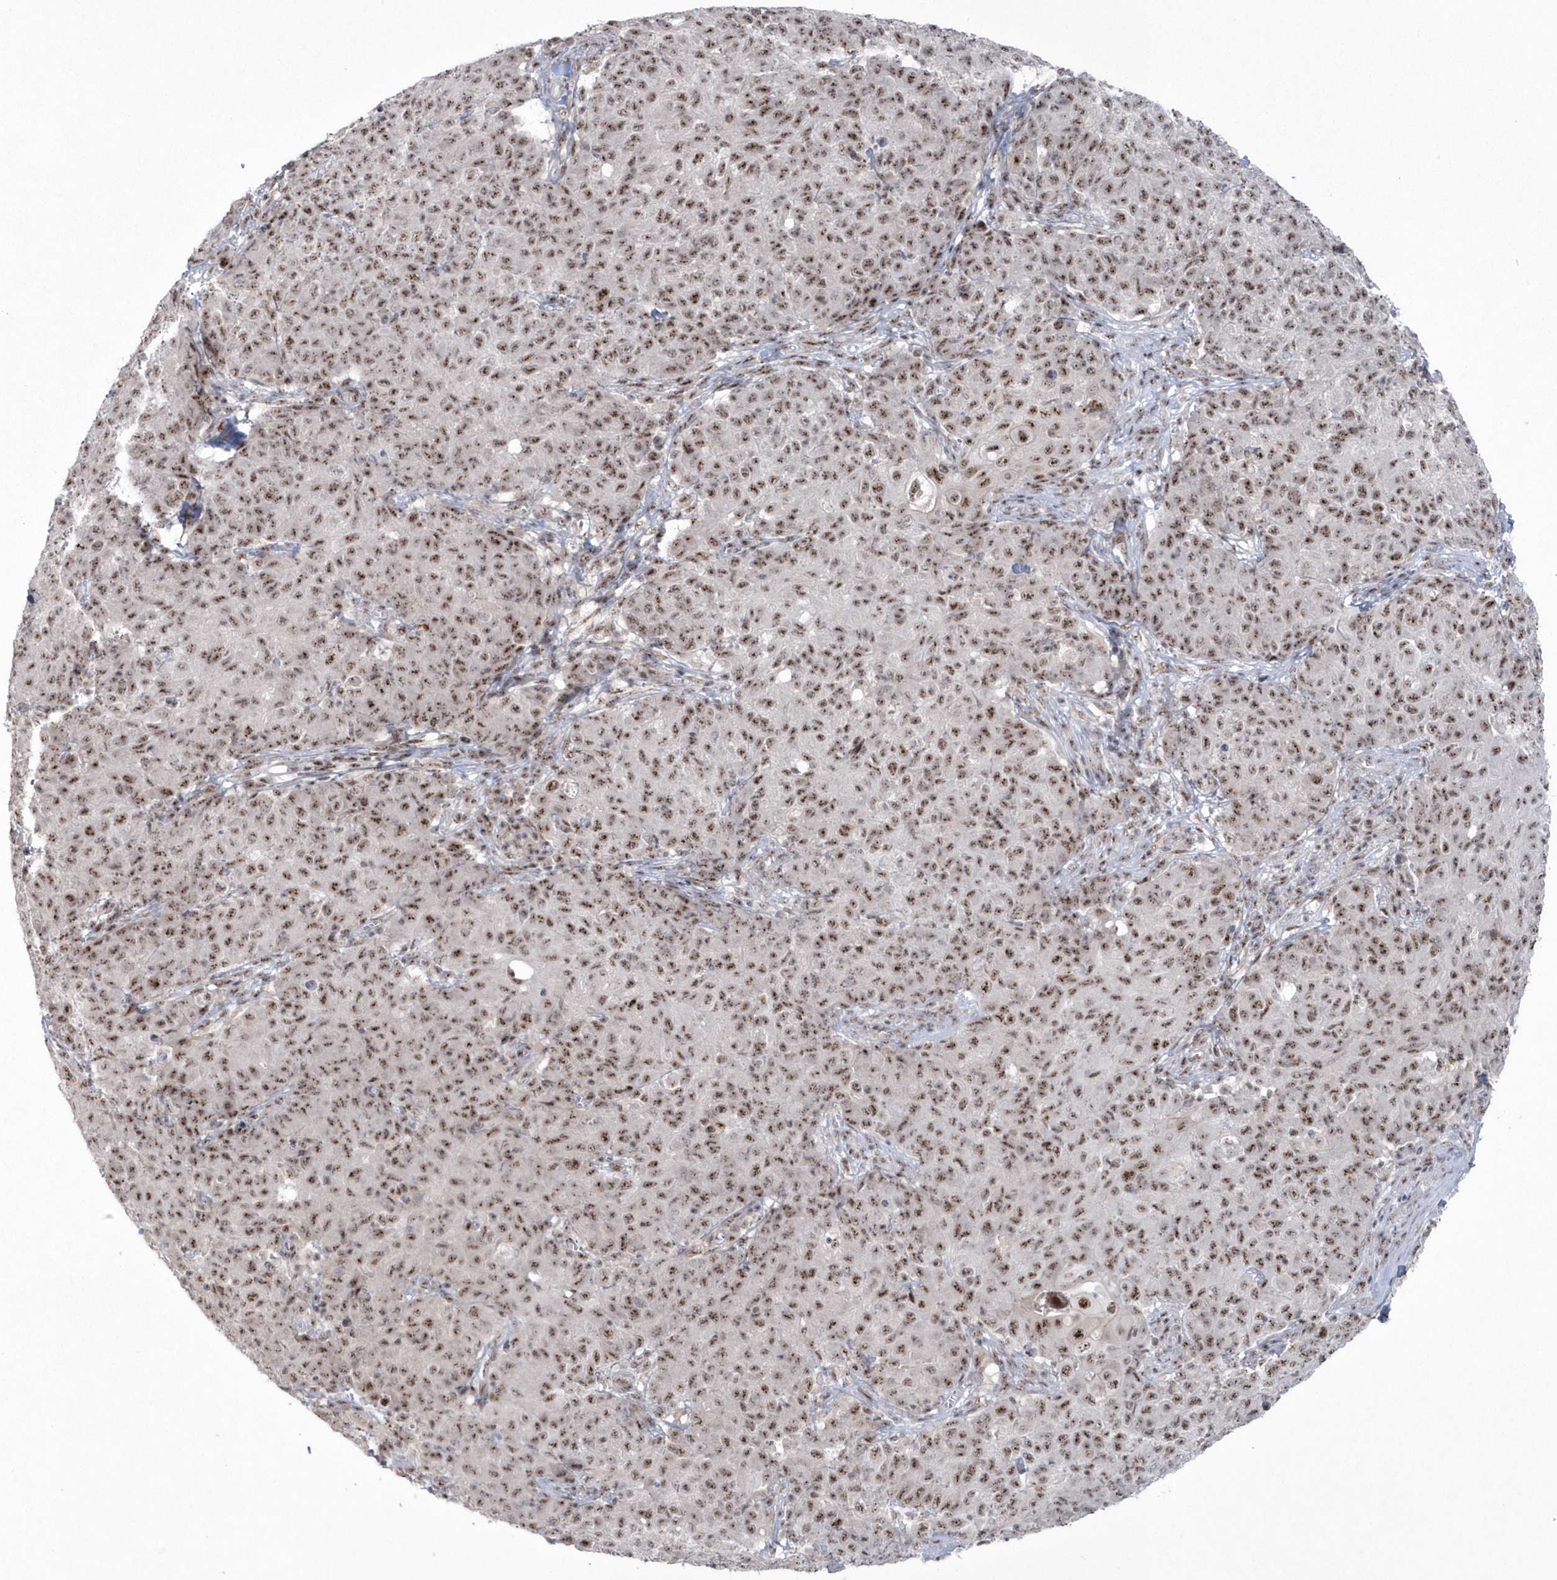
{"staining": {"intensity": "moderate", "quantity": ">75%", "location": "nuclear"}, "tissue": "ovarian cancer", "cell_type": "Tumor cells", "image_type": "cancer", "snomed": [{"axis": "morphology", "description": "Carcinoma, endometroid"}, {"axis": "topography", "description": "Ovary"}], "caption": "Ovarian endometroid carcinoma was stained to show a protein in brown. There is medium levels of moderate nuclear positivity in approximately >75% of tumor cells.", "gene": "KDM6B", "patient": {"sex": "female", "age": 42}}